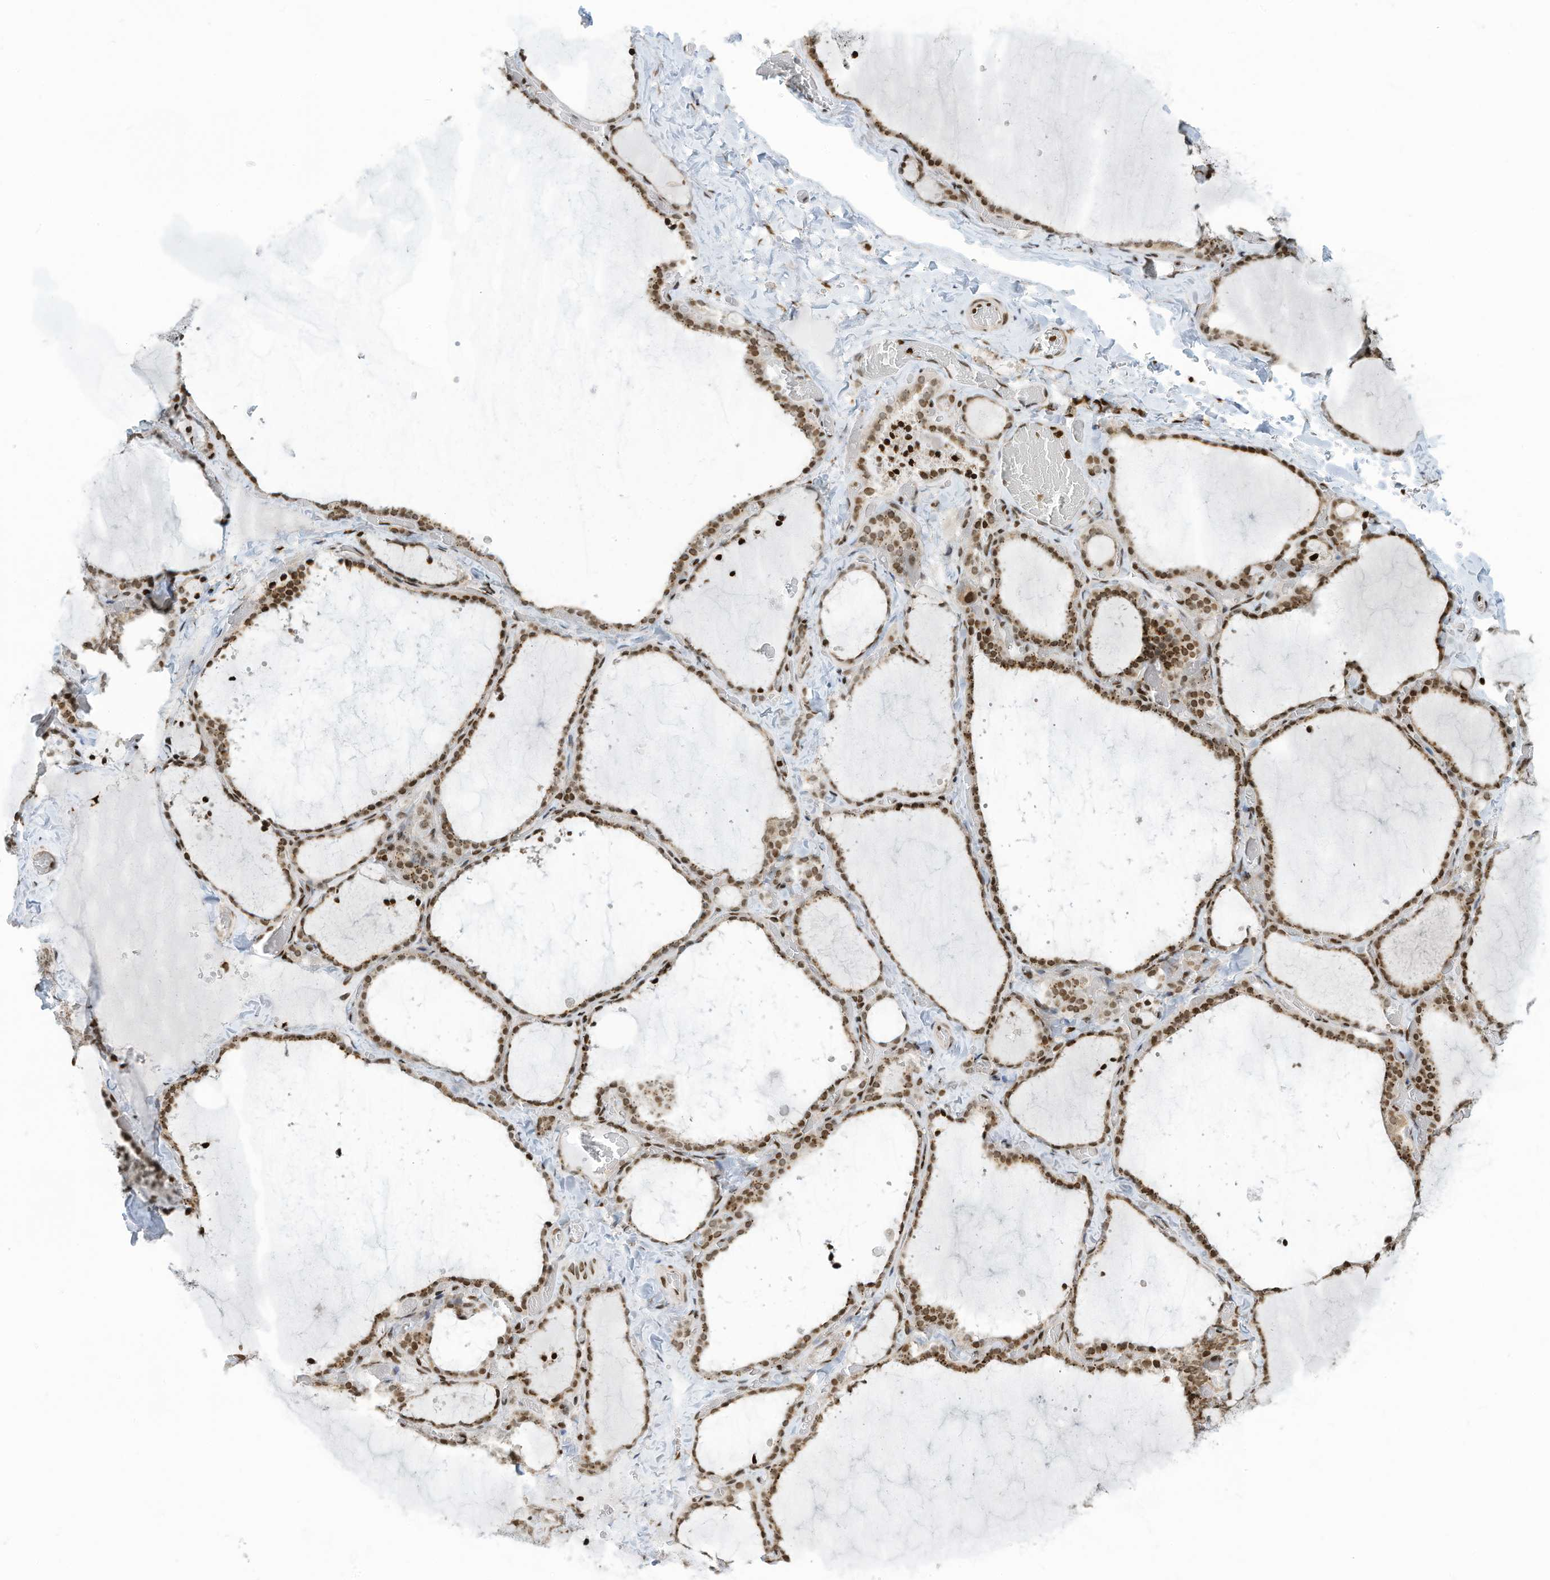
{"staining": {"intensity": "moderate", "quantity": ">75%", "location": "nuclear"}, "tissue": "thyroid gland", "cell_type": "Glandular cells", "image_type": "normal", "snomed": [{"axis": "morphology", "description": "Normal tissue, NOS"}, {"axis": "topography", "description": "Thyroid gland"}], "caption": "Benign thyroid gland exhibits moderate nuclear expression in approximately >75% of glandular cells.", "gene": "ADI1", "patient": {"sex": "female", "age": 22}}